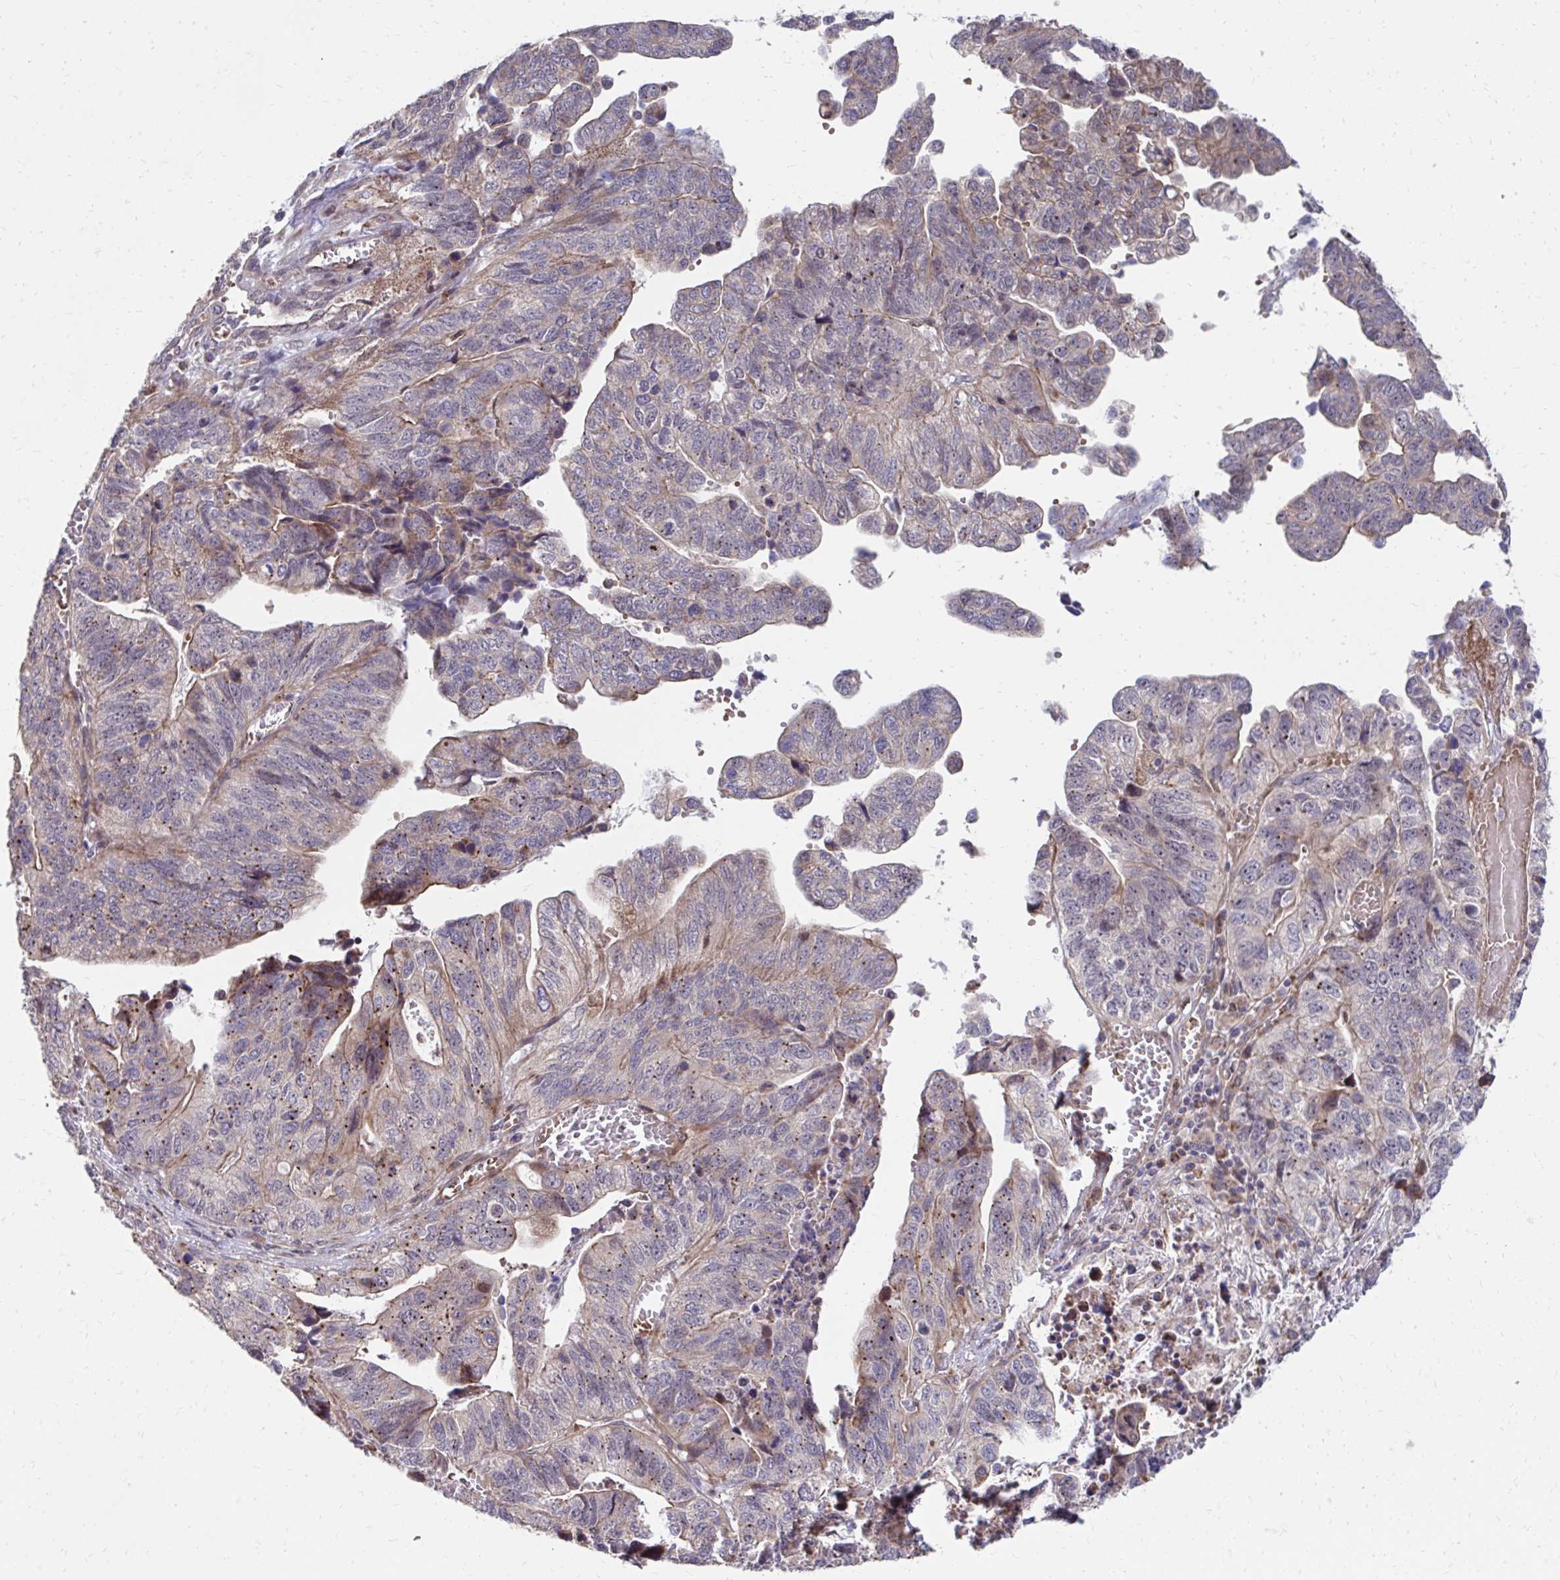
{"staining": {"intensity": "weak", "quantity": "25%-75%", "location": "cytoplasmic/membranous"}, "tissue": "stomach cancer", "cell_type": "Tumor cells", "image_type": "cancer", "snomed": [{"axis": "morphology", "description": "Adenocarcinoma, NOS"}, {"axis": "topography", "description": "Stomach, upper"}], "caption": "Adenocarcinoma (stomach) stained with immunohistochemistry (IHC) reveals weak cytoplasmic/membranous positivity in approximately 25%-75% of tumor cells.", "gene": "ITPR2", "patient": {"sex": "female", "age": 67}}